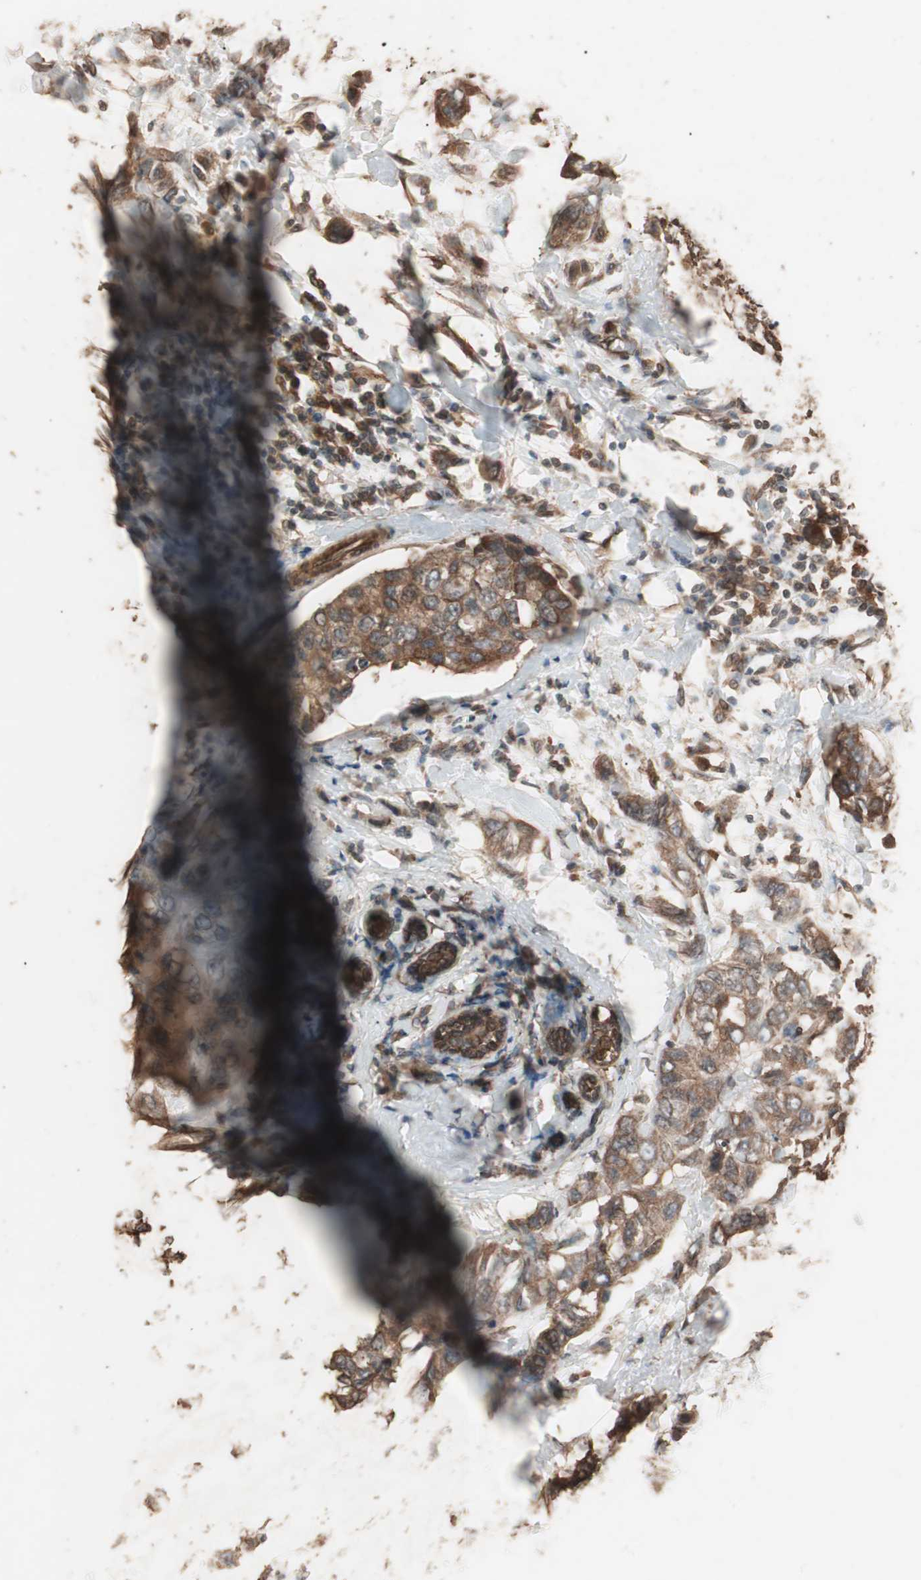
{"staining": {"intensity": "moderate", "quantity": ">75%", "location": "cytoplasmic/membranous"}, "tissue": "breast cancer", "cell_type": "Tumor cells", "image_type": "cancer", "snomed": [{"axis": "morphology", "description": "Duct carcinoma"}, {"axis": "topography", "description": "Breast"}], "caption": "Brown immunohistochemical staining in breast cancer (intraductal carcinoma) exhibits moderate cytoplasmic/membranous expression in about >75% of tumor cells. (DAB (3,3'-diaminobenzidine) = brown stain, brightfield microscopy at high magnification).", "gene": "CCN4", "patient": {"sex": "female", "age": 50}}